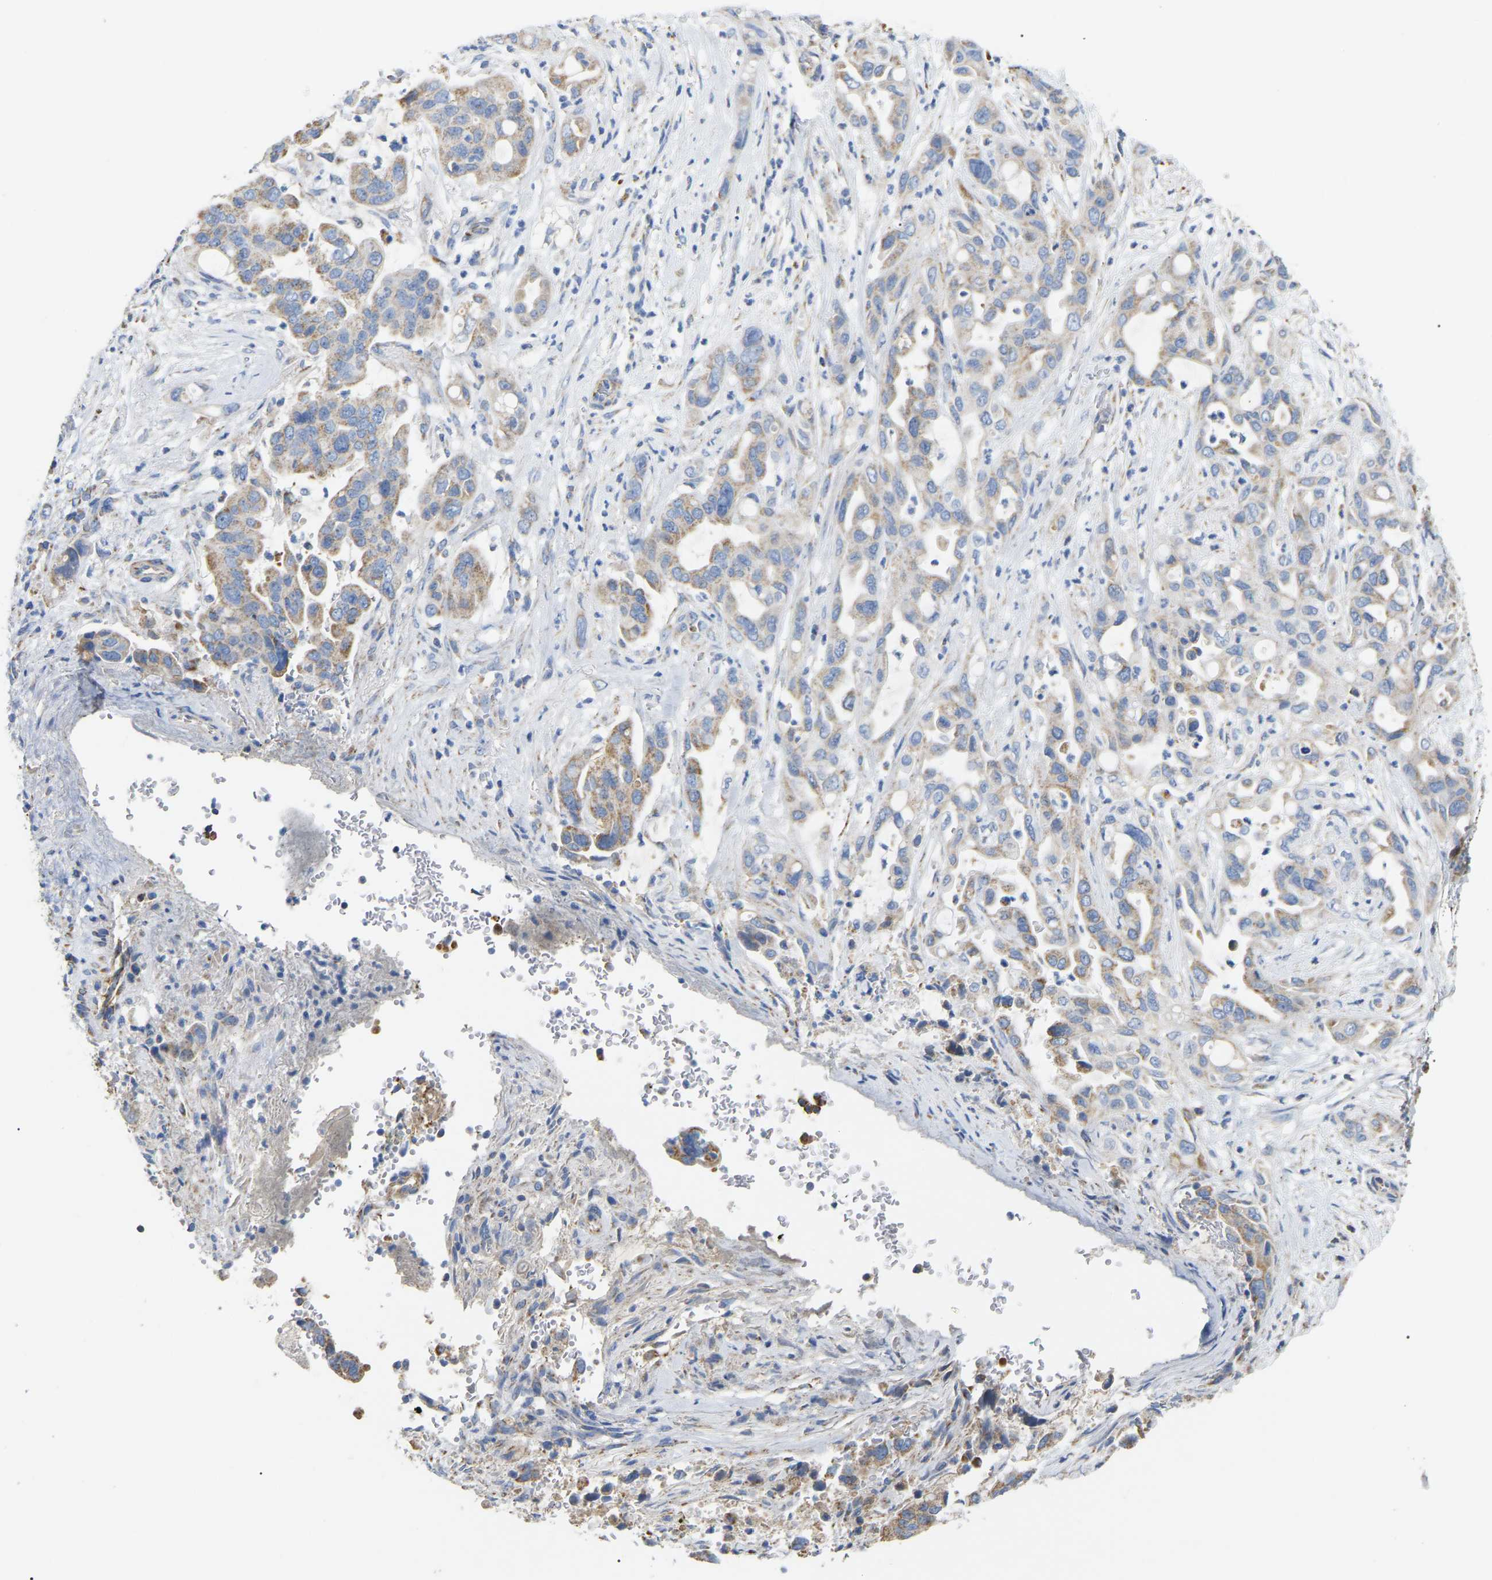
{"staining": {"intensity": "moderate", "quantity": "<25%", "location": "cytoplasmic/membranous"}, "tissue": "pancreatic cancer", "cell_type": "Tumor cells", "image_type": "cancer", "snomed": [{"axis": "morphology", "description": "Adenocarcinoma, NOS"}, {"axis": "topography", "description": "Pancreas"}], "caption": "Pancreatic cancer (adenocarcinoma) tissue shows moderate cytoplasmic/membranous expression in approximately <25% of tumor cells, visualized by immunohistochemistry. Nuclei are stained in blue.", "gene": "HIBADH", "patient": {"sex": "female", "age": 70}}